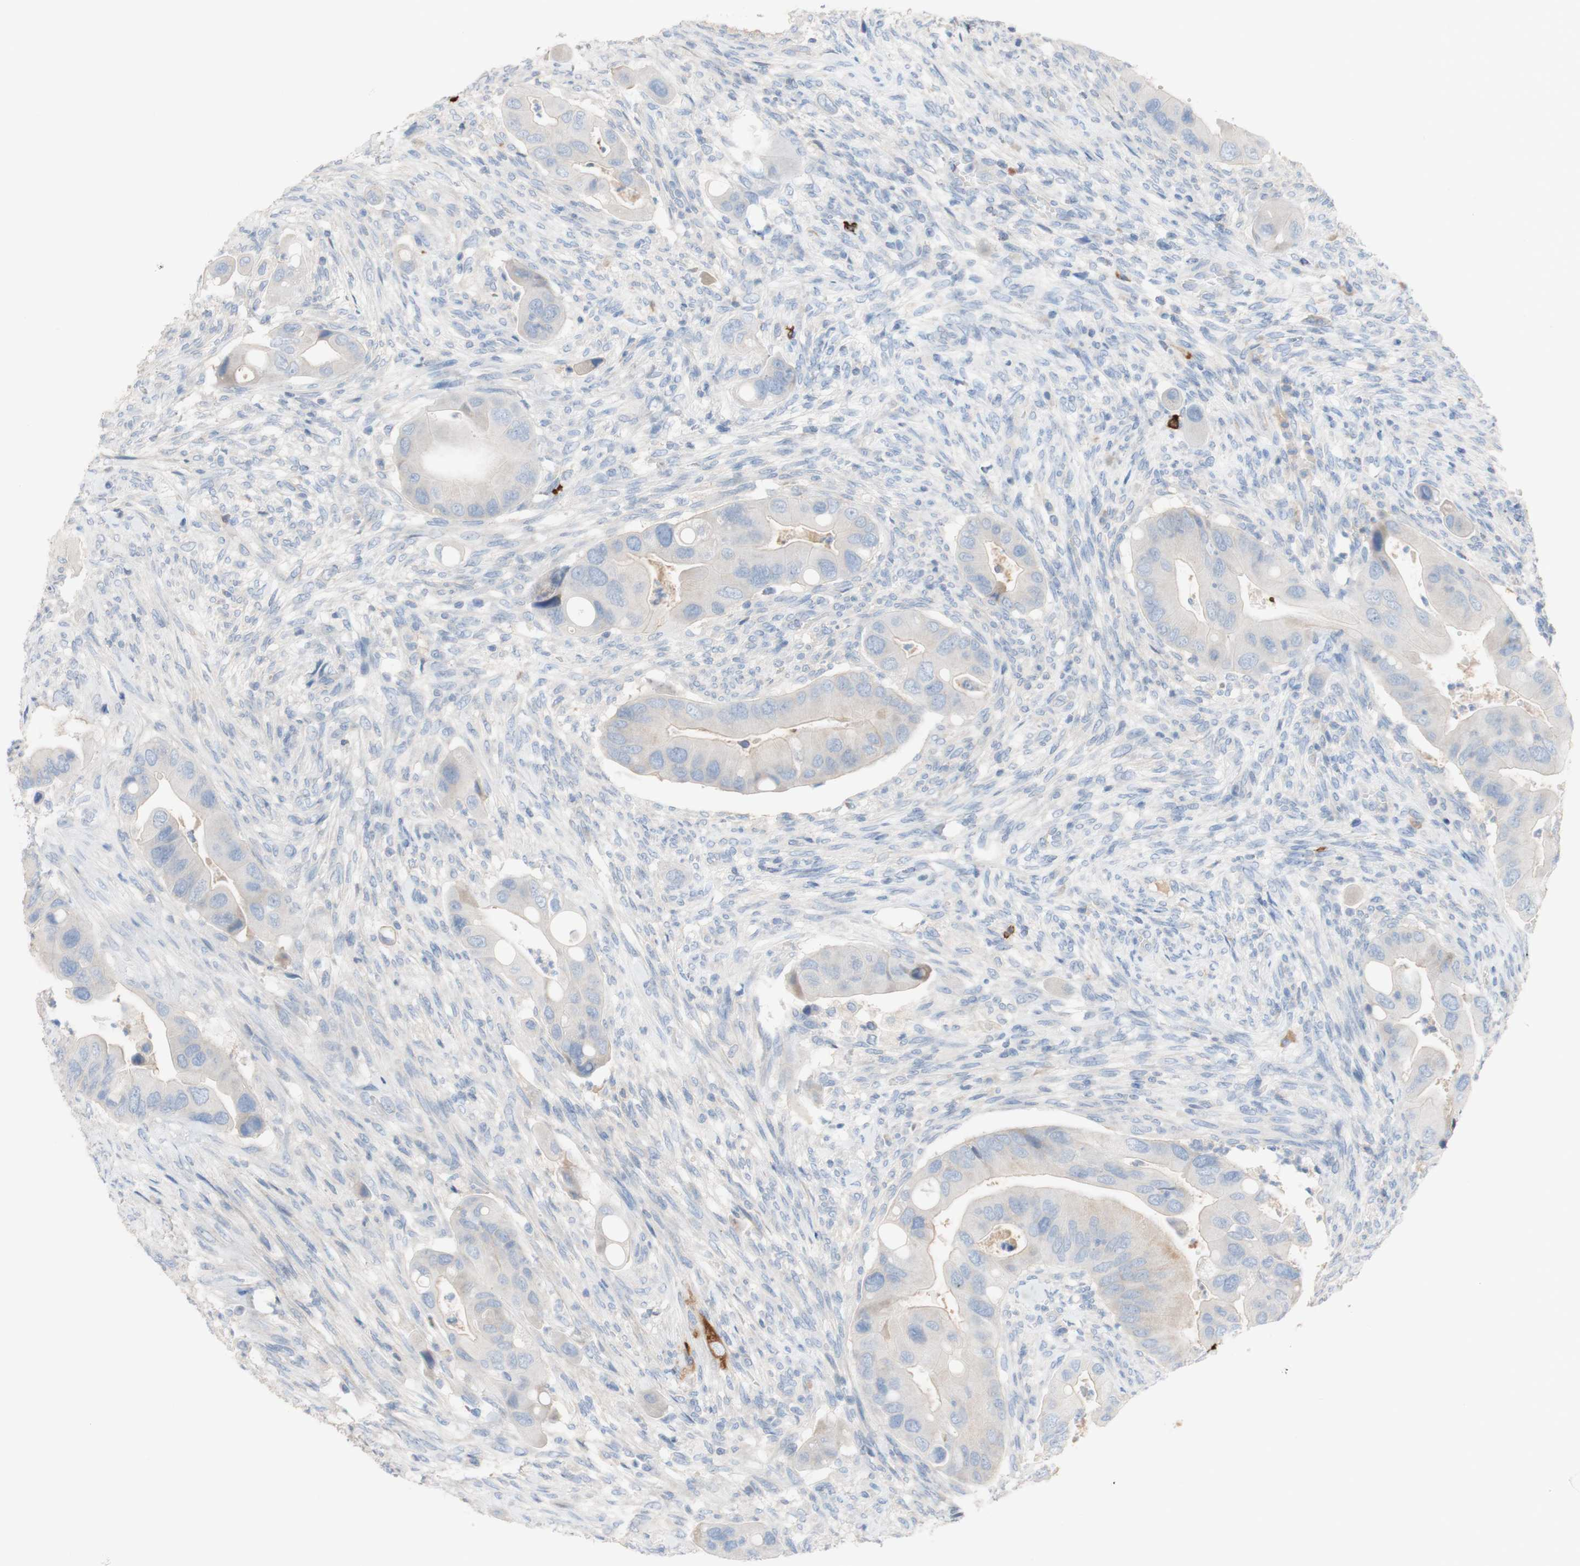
{"staining": {"intensity": "weak", "quantity": ">75%", "location": "cytoplasmic/membranous"}, "tissue": "colorectal cancer", "cell_type": "Tumor cells", "image_type": "cancer", "snomed": [{"axis": "morphology", "description": "Adenocarcinoma, NOS"}, {"axis": "topography", "description": "Rectum"}], "caption": "Protein staining of colorectal adenocarcinoma tissue displays weak cytoplasmic/membranous expression in about >75% of tumor cells.", "gene": "PACSIN1", "patient": {"sex": "female", "age": 57}}